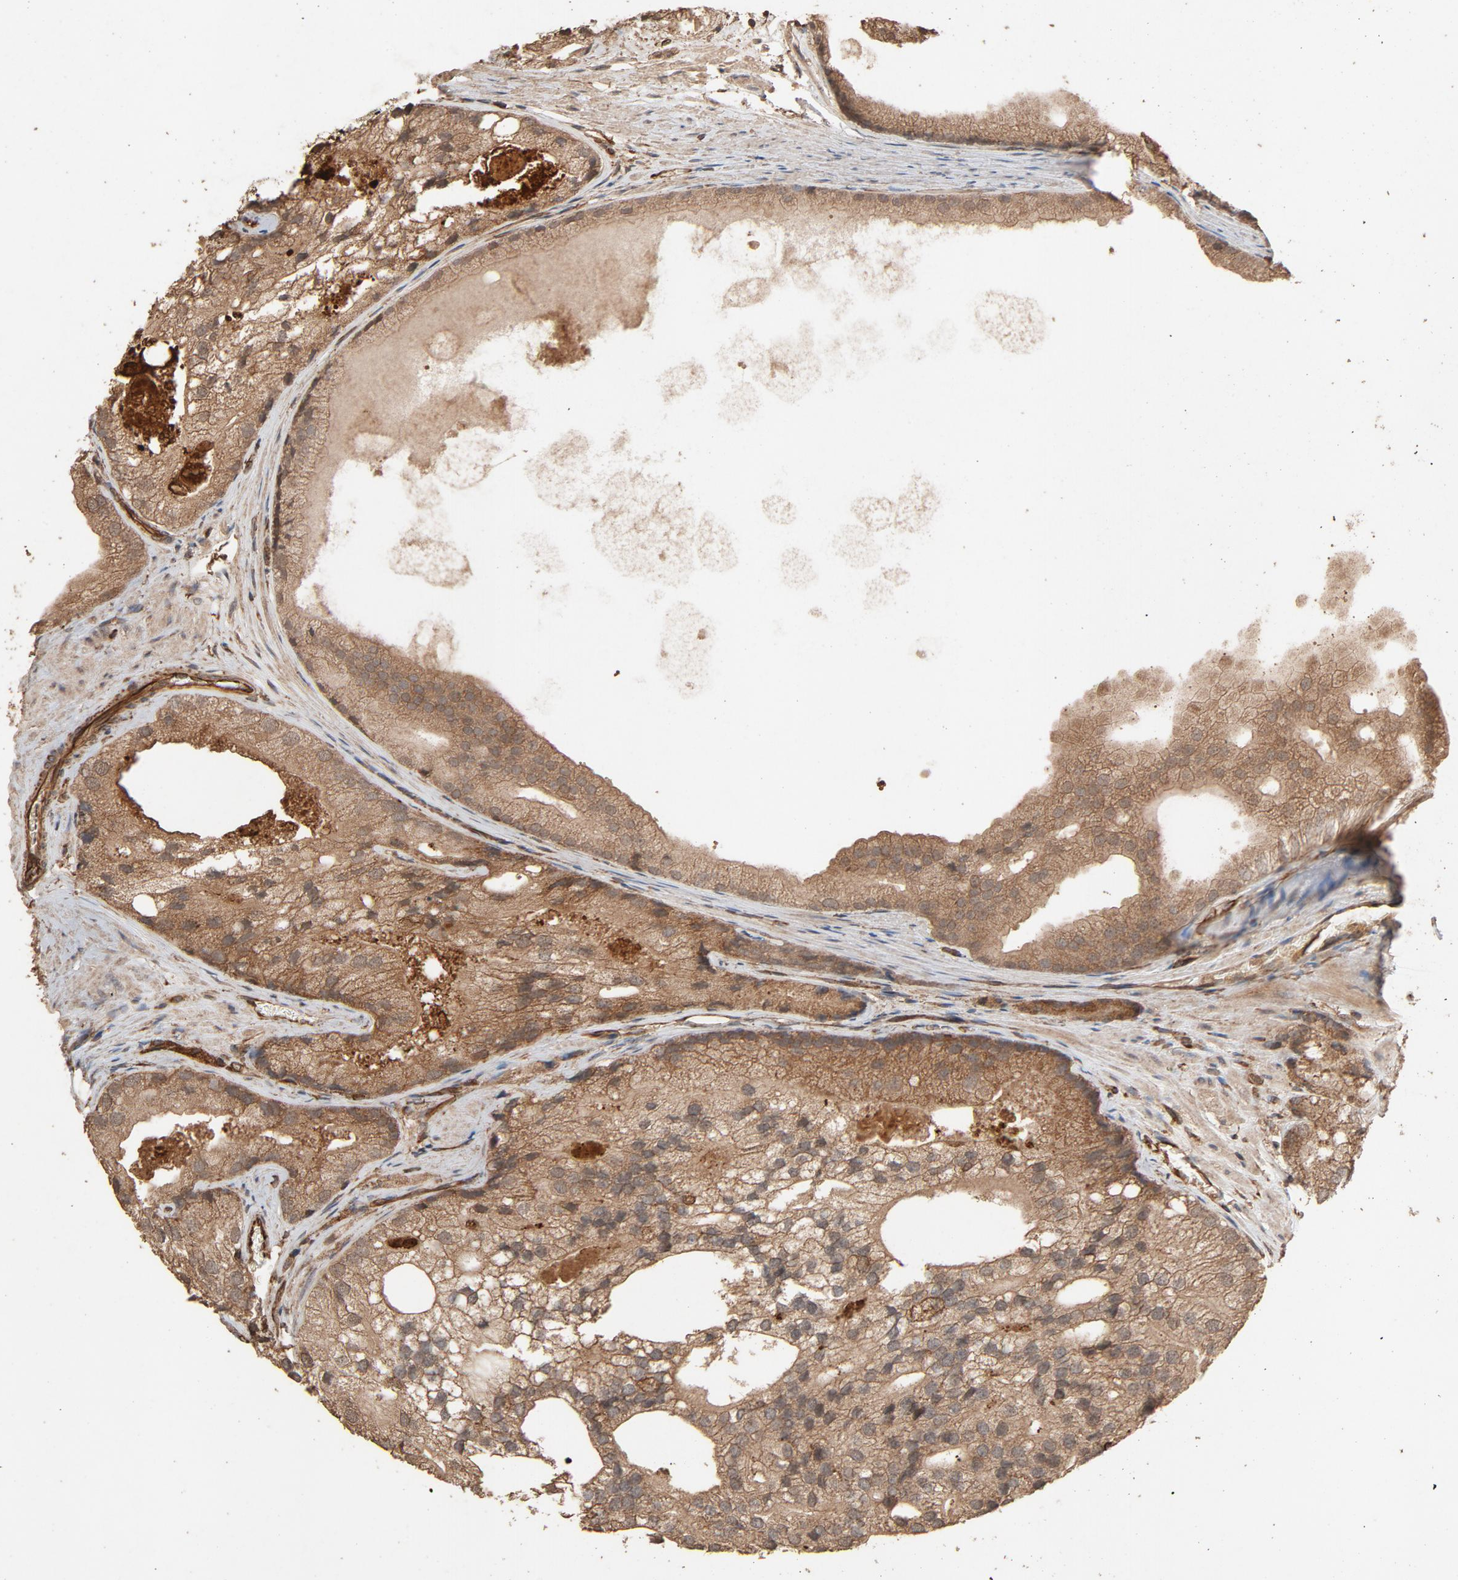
{"staining": {"intensity": "moderate", "quantity": "25%-75%", "location": "cytoplasmic/membranous"}, "tissue": "prostate cancer", "cell_type": "Tumor cells", "image_type": "cancer", "snomed": [{"axis": "morphology", "description": "Adenocarcinoma, Low grade"}, {"axis": "topography", "description": "Prostate"}], "caption": "Immunohistochemistry (IHC) of human prostate cancer demonstrates medium levels of moderate cytoplasmic/membranous staining in approximately 25%-75% of tumor cells.", "gene": "RPS6KA6", "patient": {"sex": "male", "age": 69}}